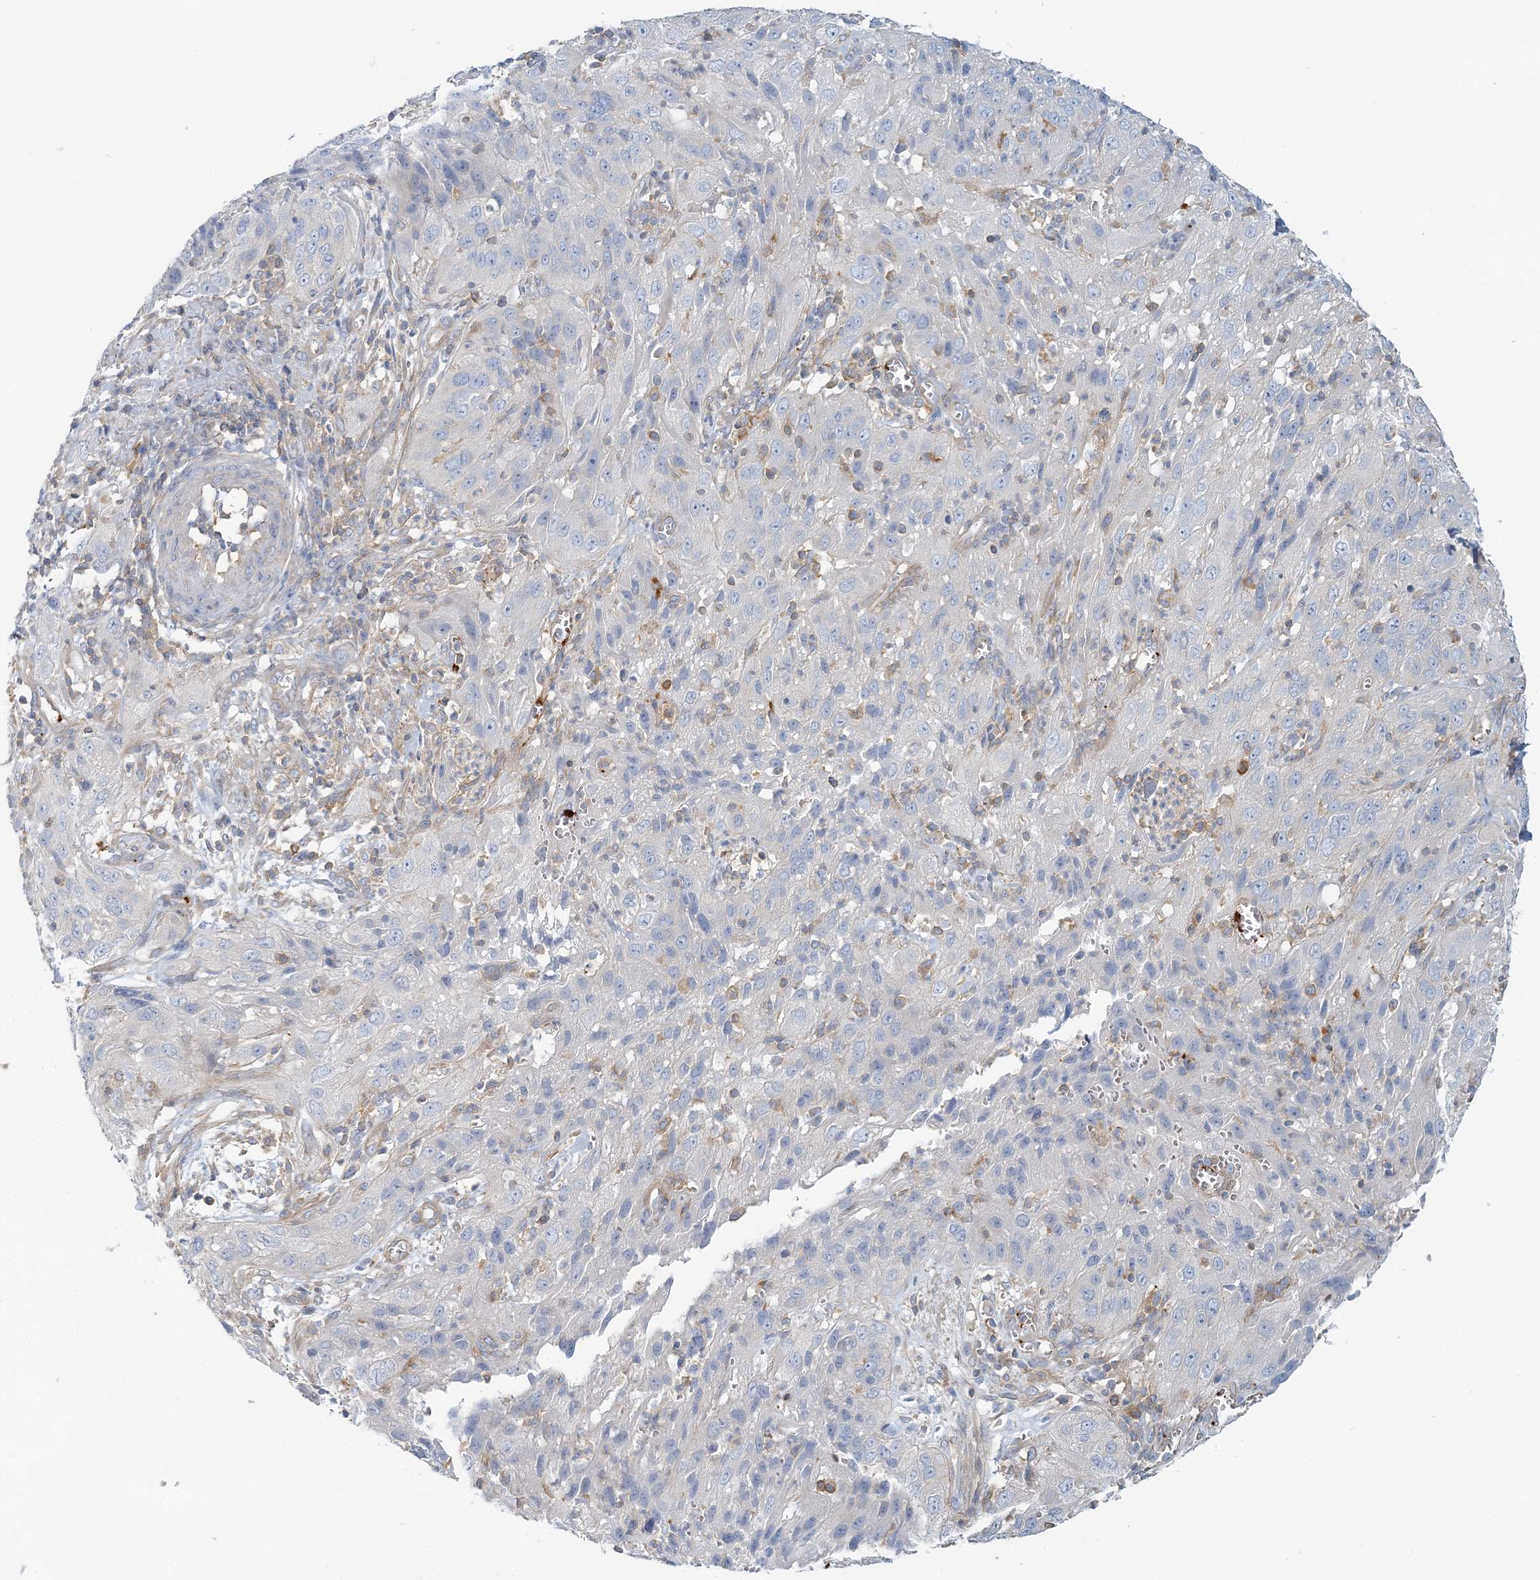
{"staining": {"intensity": "negative", "quantity": "none", "location": "none"}, "tissue": "cervical cancer", "cell_type": "Tumor cells", "image_type": "cancer", "snomed": [{"axis": "morphology", "description": "Squamous cell carcinoma, NOS"}, {"axis": "topography", "description": "Cervix"}], "caption": "Immunohistochemical staining of cervical cancer (squamous cell carcinoma) shows no significant positivity in tumor cells.", "gene": "CUEDC2", "patient": {"sex": "female", "age": 32}}